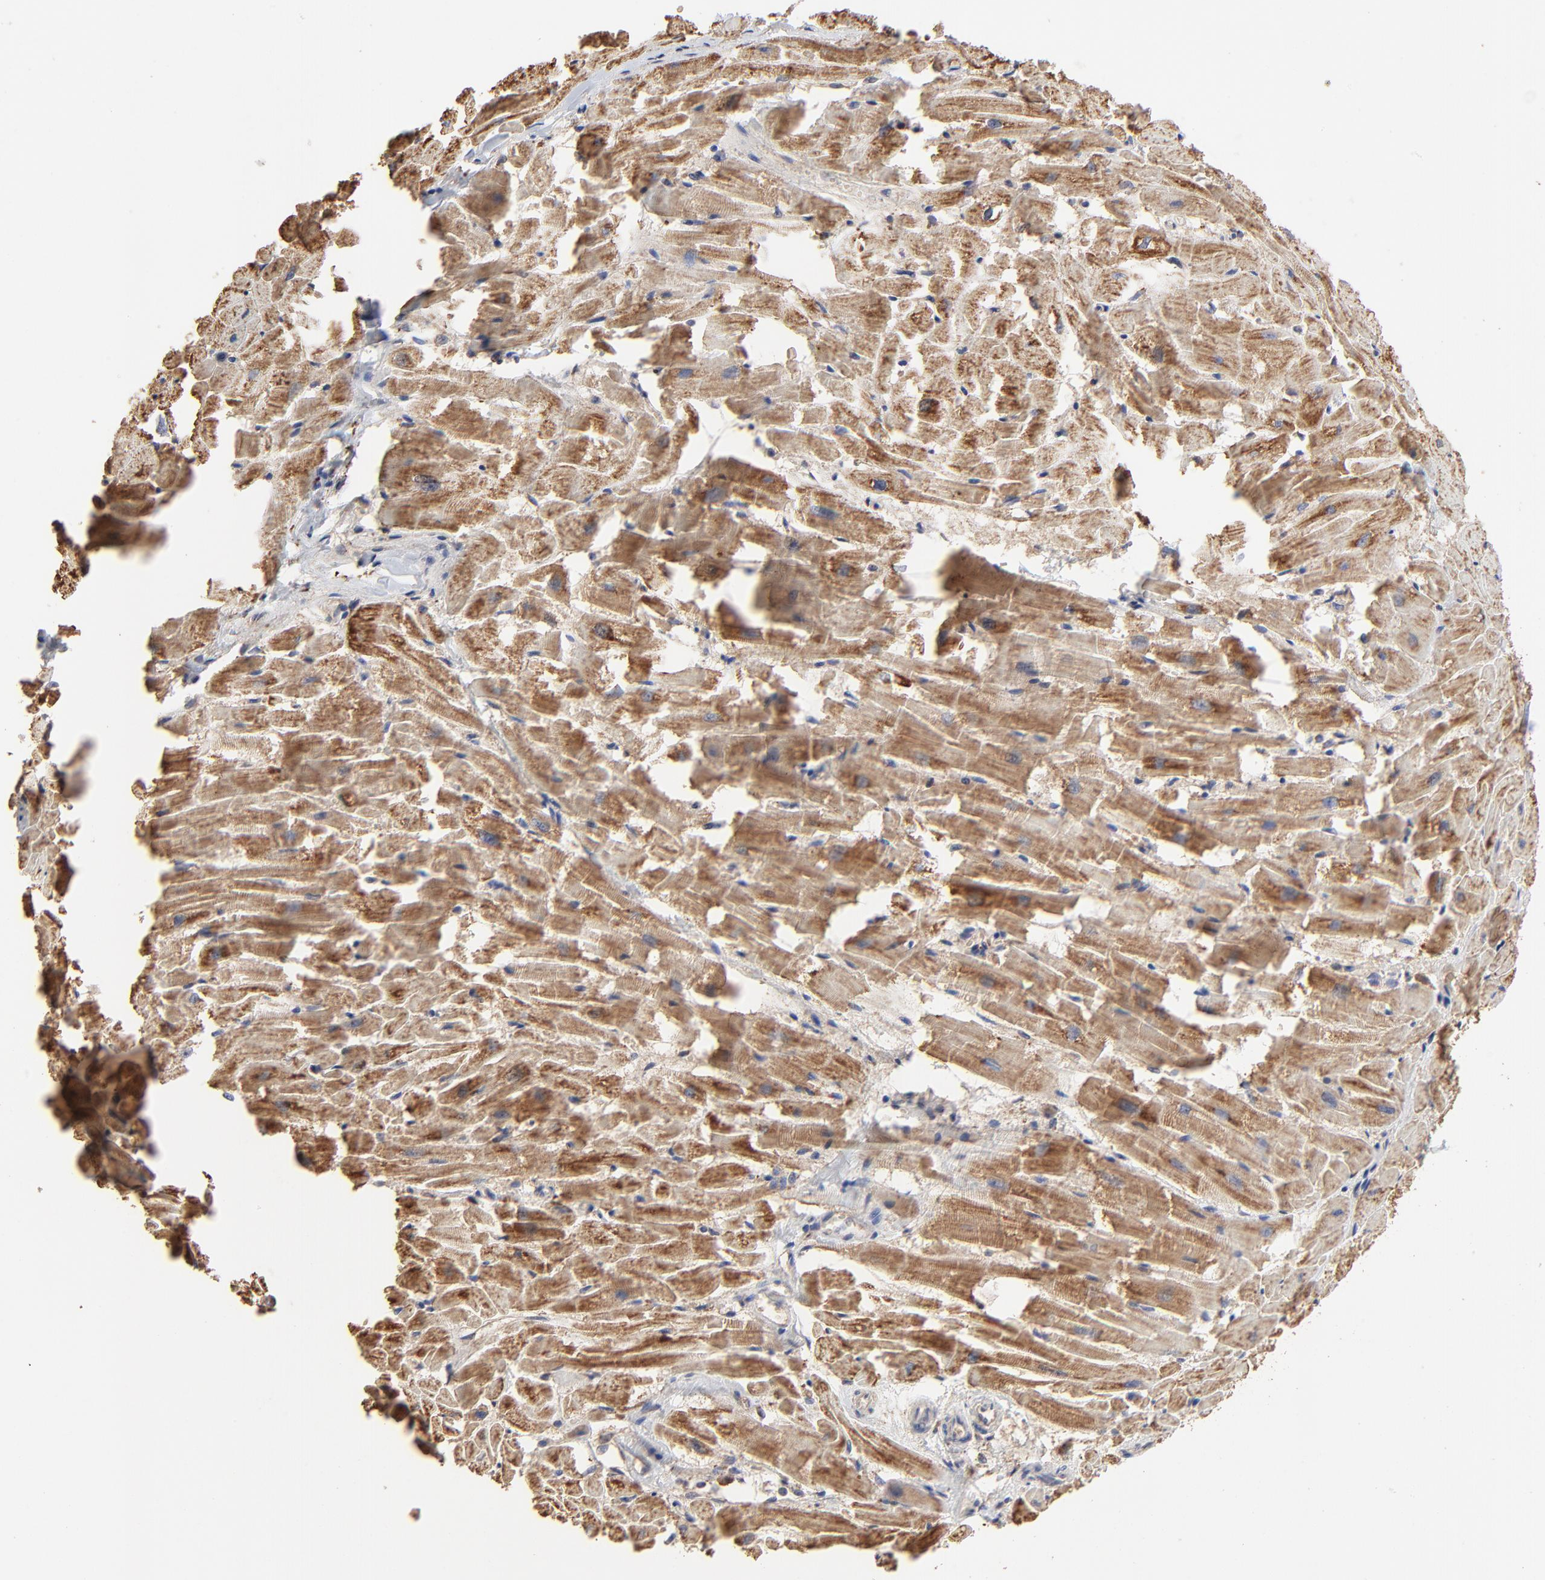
{"staining": {"intensity": "moderate", "quantity": ">75%", "location": "cytoplasmic/membranous"}, "tissue": "heart muscle", "cell_type": "Cardiomyocytes", "image_type": "normal", "snomed": [{"axis": "morphology", "description": "Normal tissue, NOS"}, {"axis": "topography", "description": "Heart"}], "caption": "Moderate cytoplasmic/membranous staining for a protein is identified in approximately >75% of cardiomyocytes of benign heart muscle using immunohistochemistry (IHC).", "gene": "LGALS3", "patient": {"sex": "female", "age": 19}}